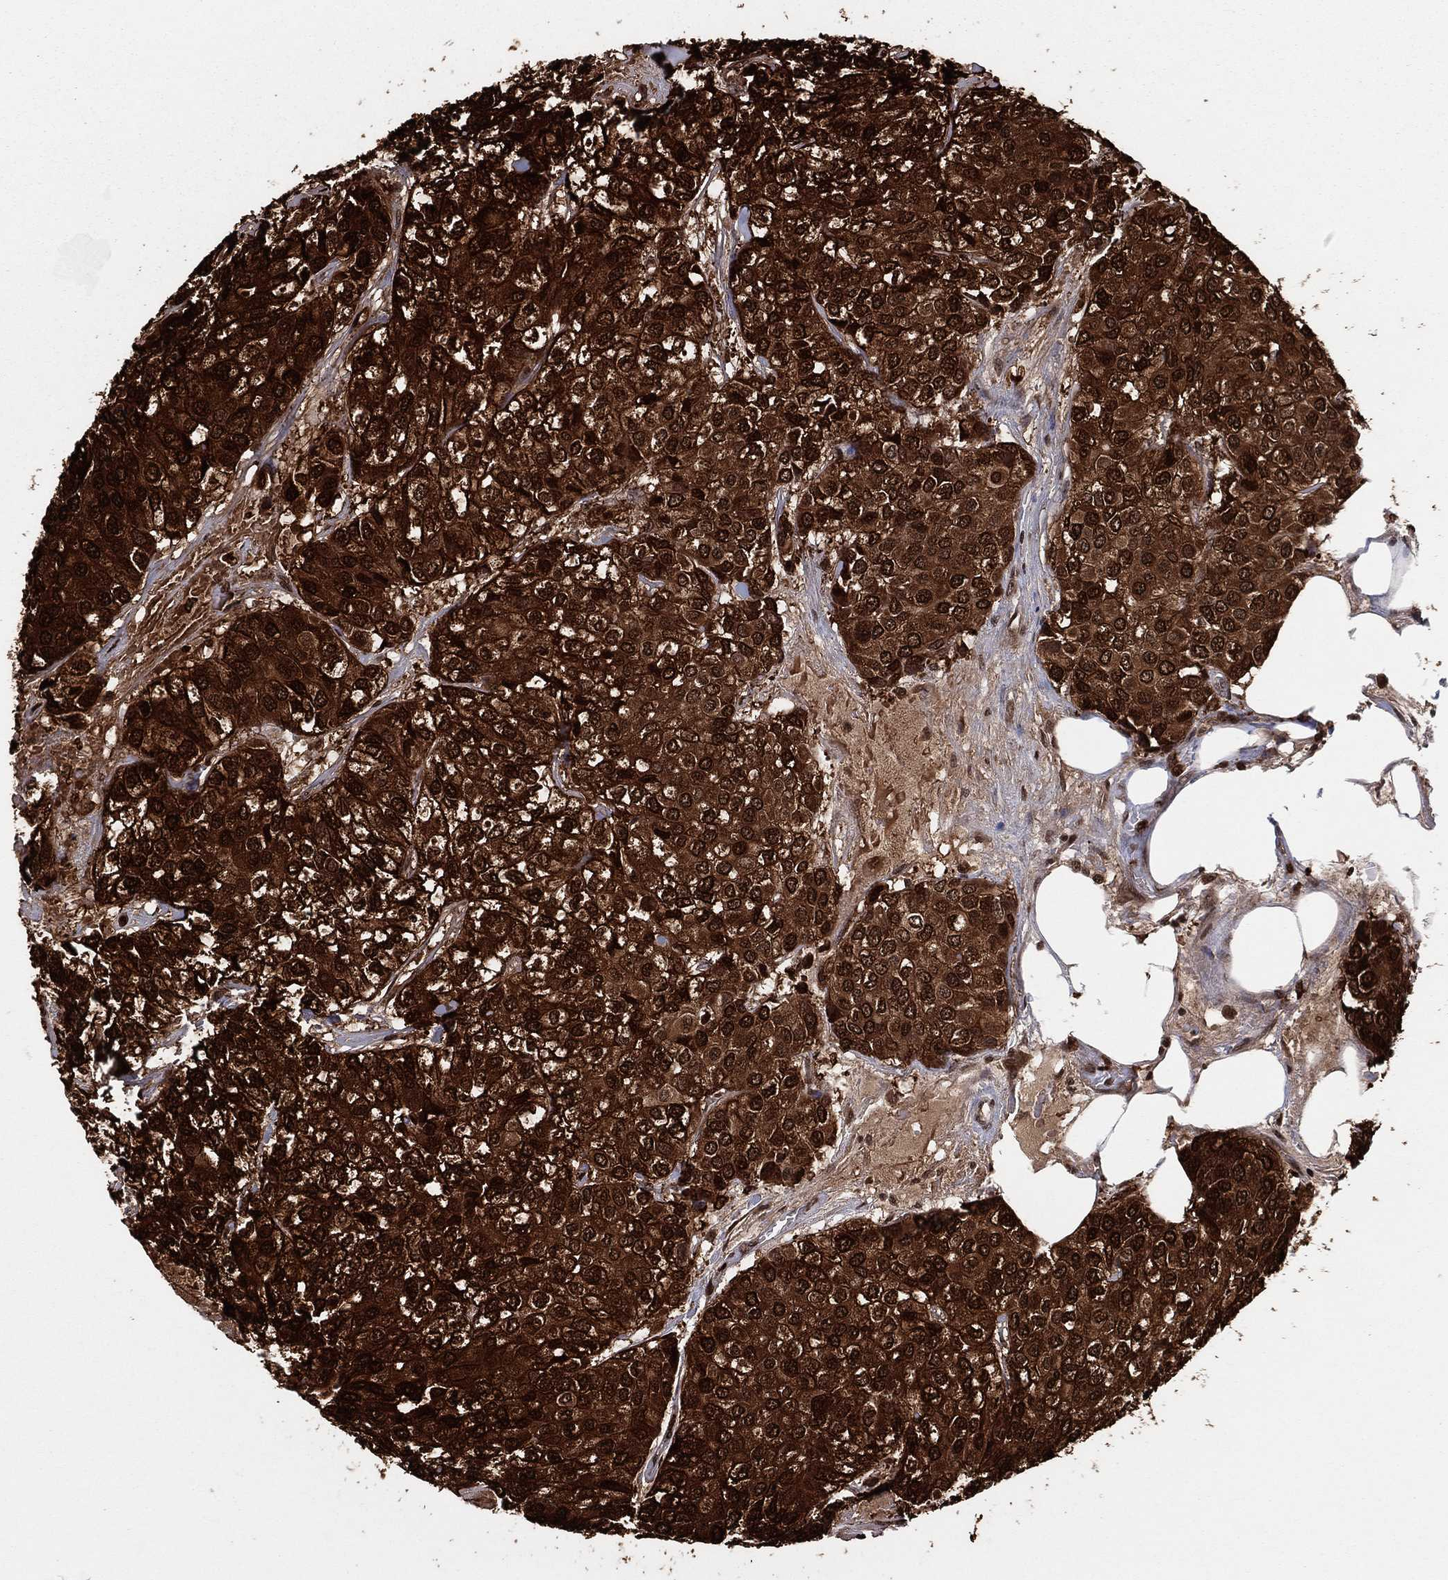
{"staining": {"intensity": "strong", "quantity": ">75%", "location": "cytoplasmic/membranous,nuclear"}, "tissue": "urothelial cancer", "cell_type": "Tumor cells", "image_type": "cancer", "snomed": [{"axis": "morphology", "description": "Urothelial carcinoma, High grade"}, {"axis": "topography", "description": "Urinary bladder"}], "caption": "Strong cytoplasmic/membranous and nuclear positivity is seen in about >75% of tumor cells in urothelial carcinoma (high-grade).", "gene": "SNCG", "patient": {"sex": "male", "age": 73}}